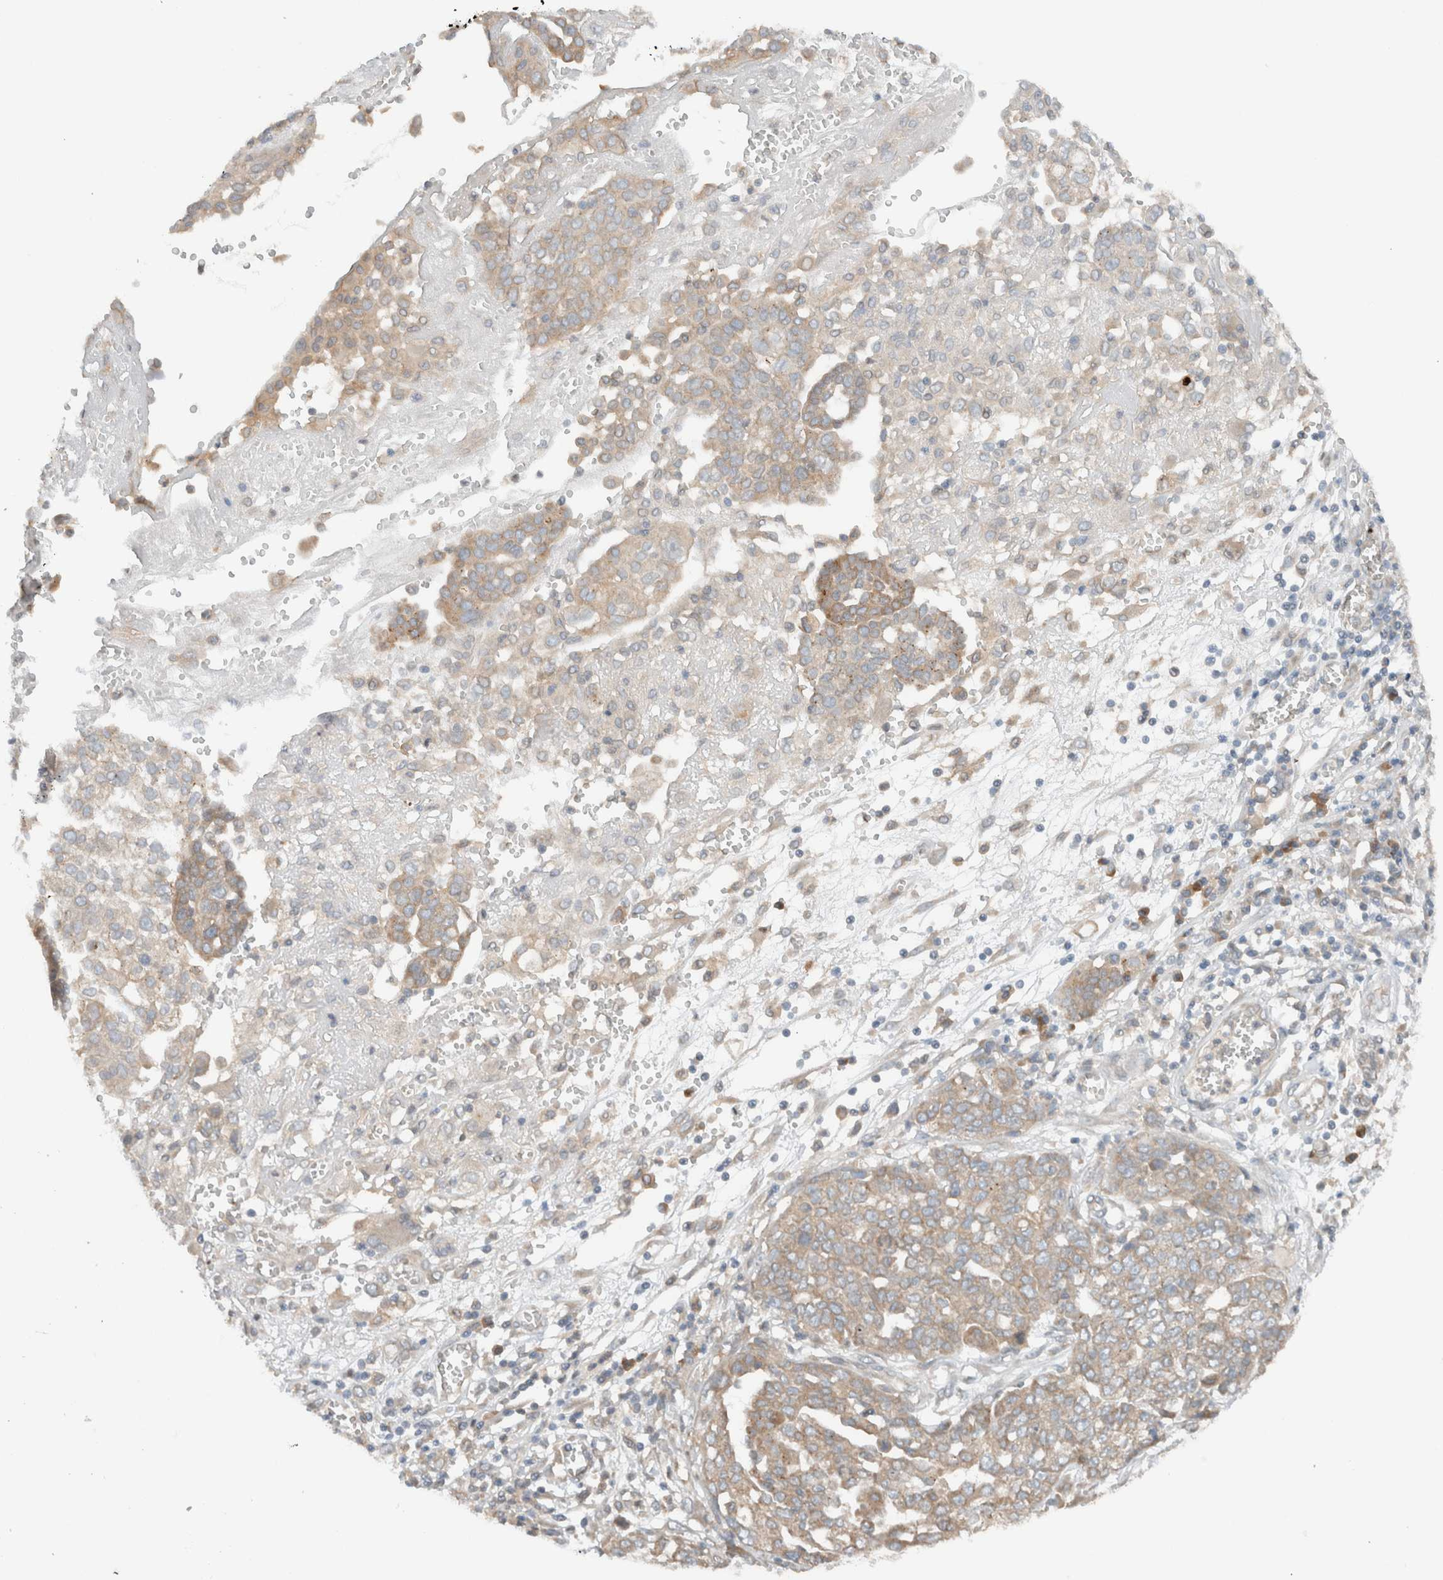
{"staining": {"intensity": "weak", "quantity": "25%-75%", "location": "cytoplasmic/membranous"}, "tissue": "ovarian cancer", "cell_type": "Tumor cells", "image_type": "cancer", "snomed": [{"axis": "morphology", "description": "Cystadenocarcinoma, serous, NOS"}, {"axis": "topography", "description": "Soft tissue"}, {"axis": "topography", "description": "Ovary"}], "caption": "Protein expression by immunohistochemistry (IHC) demonstrates weak cytoplasmic/membranous positivity in approximately 25%-75% of tumor cells in ovarian cancer (serous cystadenocarcinoma).", "gene": "ARFGEF2", "patient": {"sex": "female", "age": 57}}